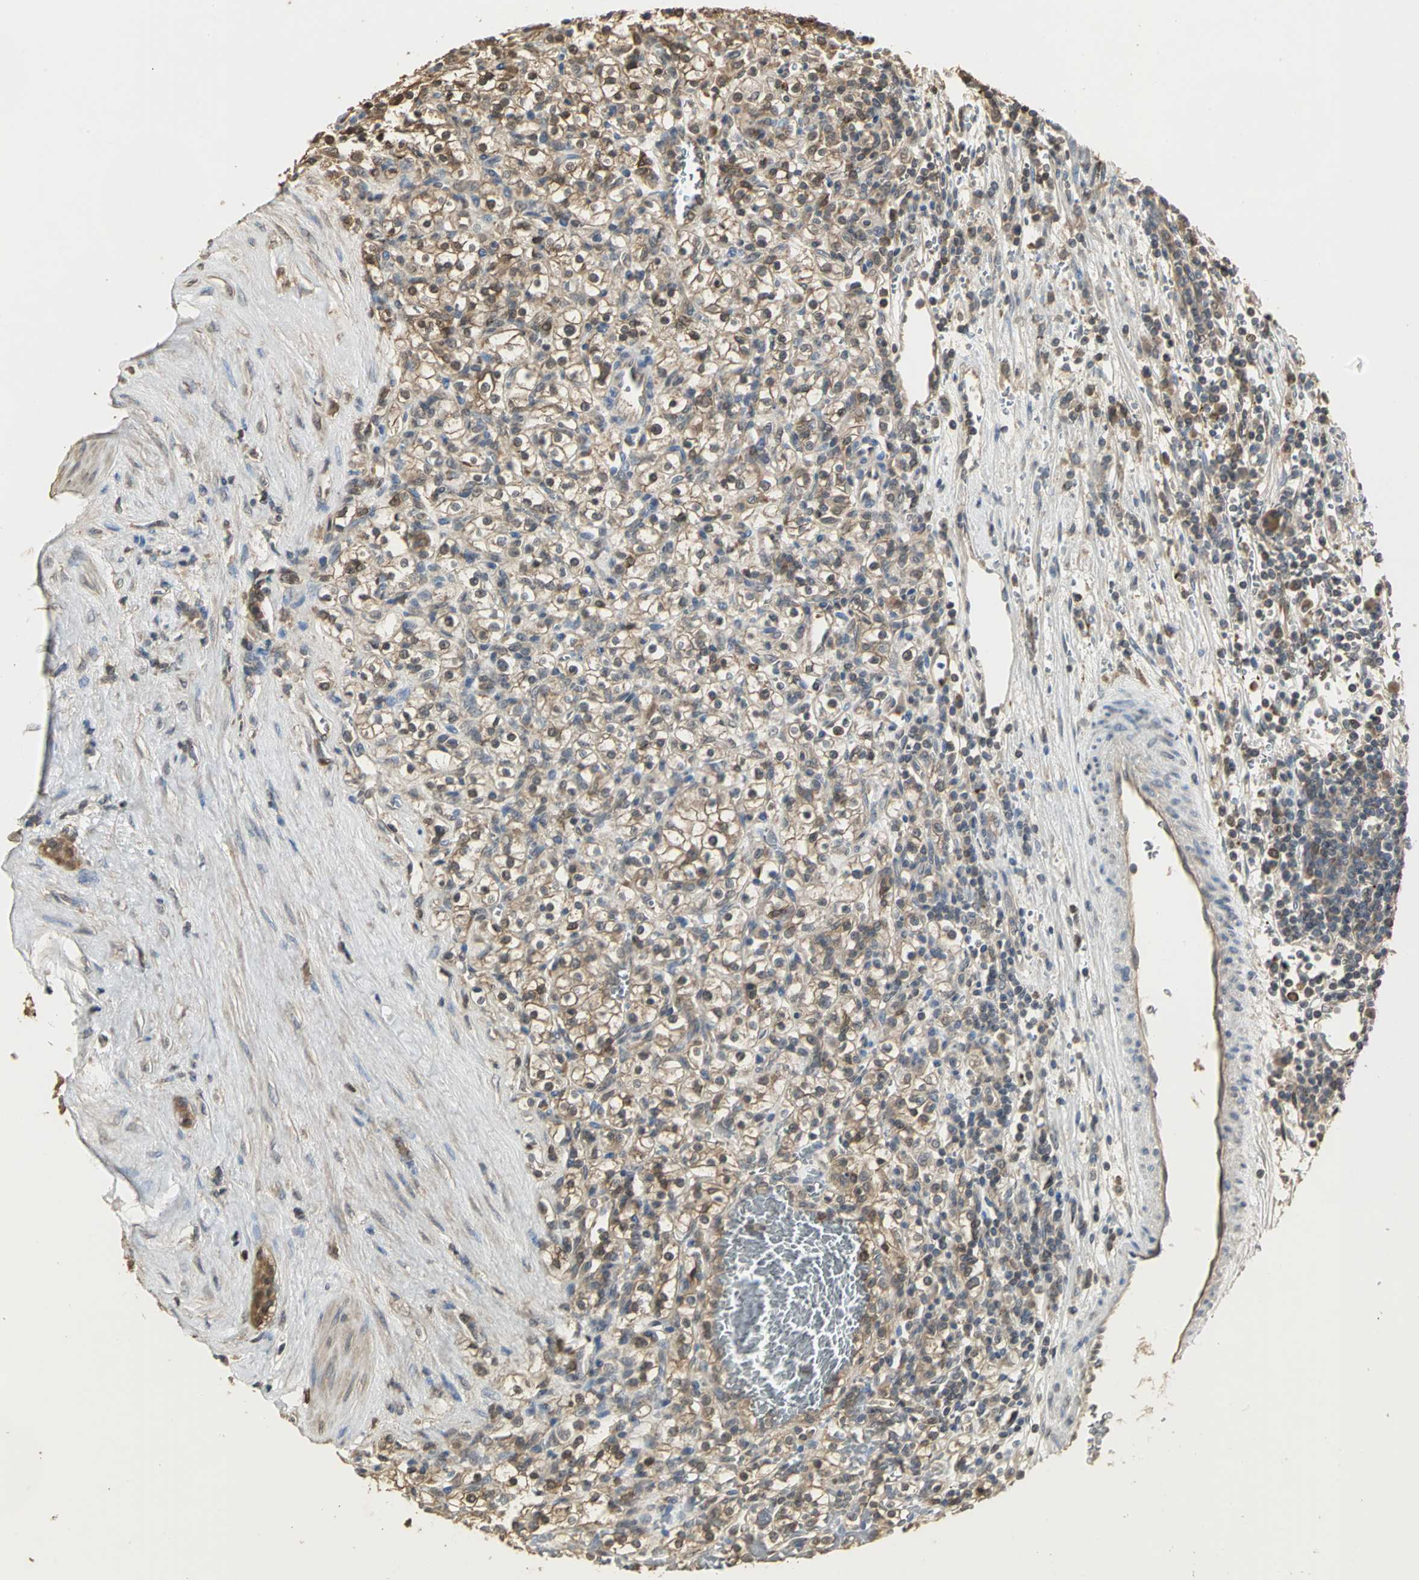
{"staining": {"intensity": "moderate", "quantity": ">75%", "location": "cytoplasmic/membranous,nuclear"}, "tissue": "renal cancer", "cell_type": "Tumor cells", "image_type": "cancer", "snomed": [{"axis": "morphology", "description": "Normal tissue, NOS"}, {"axis": "morphology", "description": "Adenocarcinoma, NOS"}, {"axis": "topography", "description": "Kidney"}], "caption": "Immunohistochemical staining of human adenocarcinoma (renal) demonstrates moderate cytoplasmic/membranous and nuclear protein staining in about >75% of tumor cells. The staining was performed using DAB (3,3'-diaminobenzidine), with brown indicating positive protein expression. Nuclei are stained blue with hematoxylin.", "gene": "PARK7", "patient": {"sex": "female", "age": 55}}